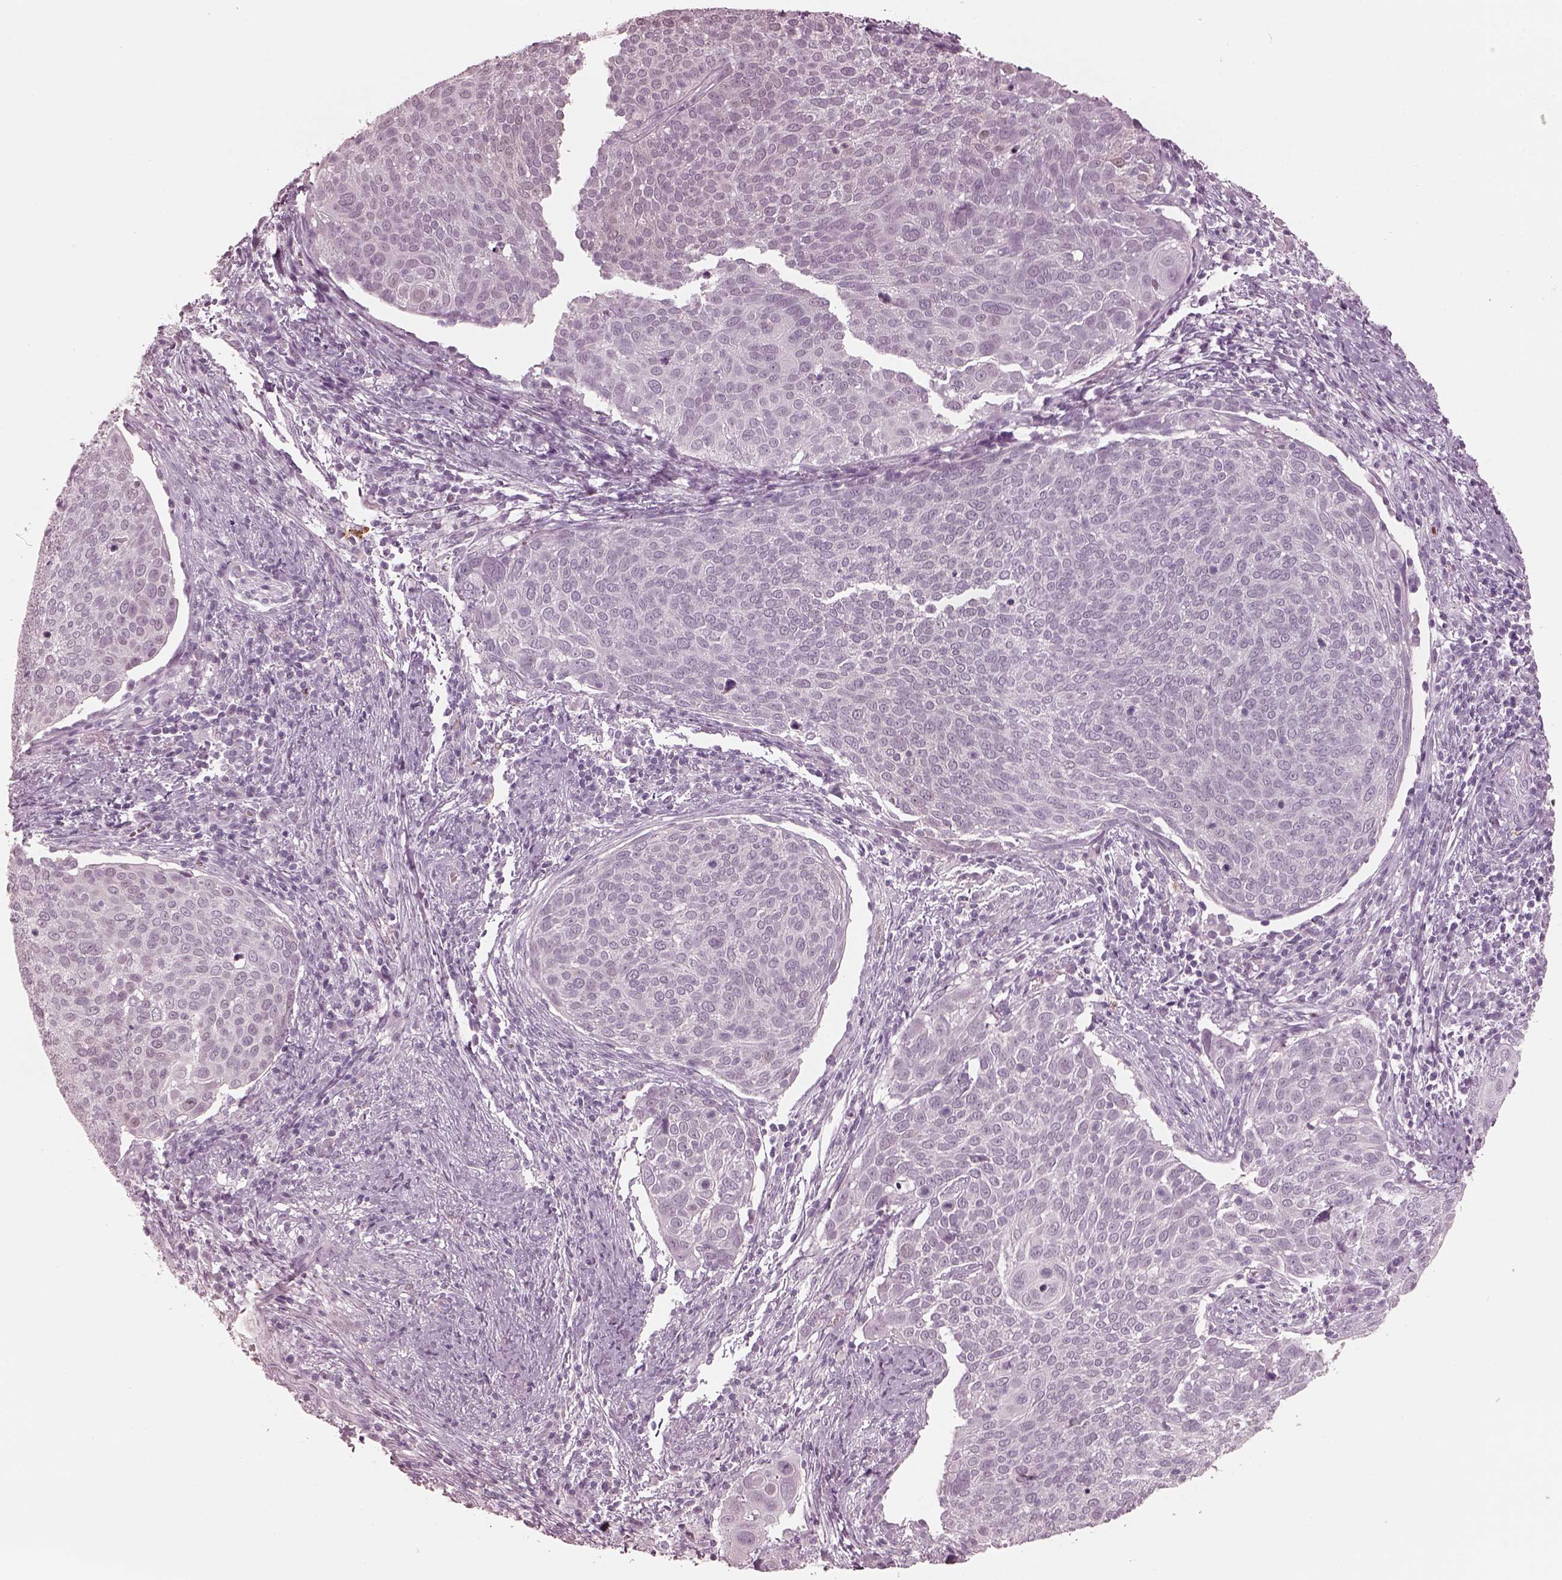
{"staining": {"intensity": "negative", "quantity": "none", "location": "none"}, "tissue": "cervical cancer", "cell_type": "Tumor cells", "image_type": "cancer", "snomed": [{"axis": "morphology", "description": "Squamous cell carcinoma, NOS"}, {"axis": "topography", "description": "Cervix"}], "caption": "Immunohistochemistry (IHC) micrograph of human cervical cancer (squamous cell carcinoma) stained for a protein (brown), which displays no positivity in tumor cells.", "gene": "C2orf81", "patient": {"sex": "female", "age": 39}}